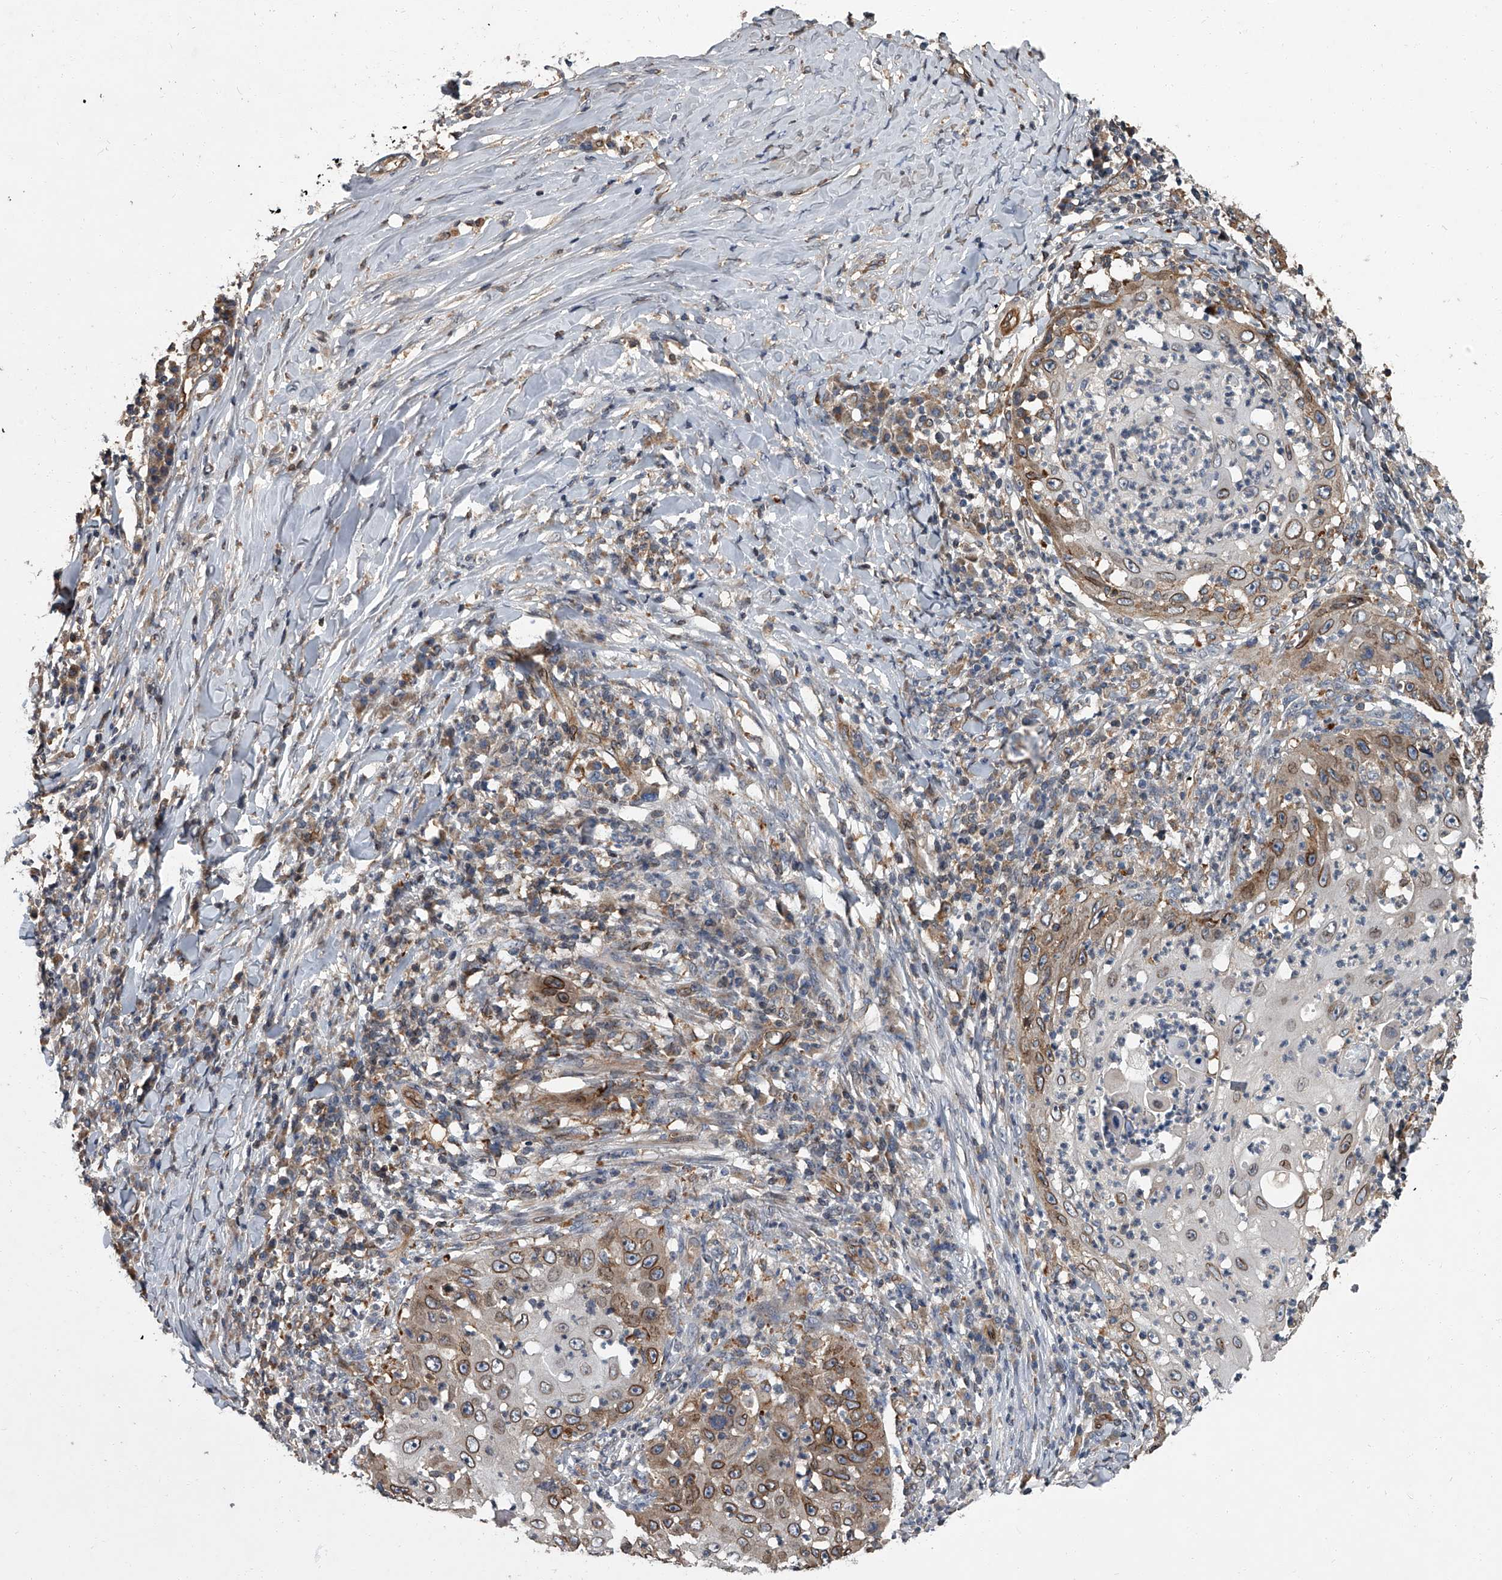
{"staining": {"intensity": "moderate", "quantity": "25%-75%", "location": "cytoplasmic/membranous,nuclear"}, "tissue": "skin cancer", "cell_type": "Tumor cells", "image_type": "cancer", "snomed": [{"axis": "morphology", "description": "Squamous cell carcinoma, NOS"}, {"axis": "topography", "description": "Skin"}], "caption": "A medium amount of moderate cytoplasmic/membranous and nuclear expression is appreciated in about 25%-75% of tumor cells in skin squamous cell carcinoma tissue. Nuclei are stained in blue.", "gene": "LRRC8C", "patient": {"sex": "female", "age": 44}}